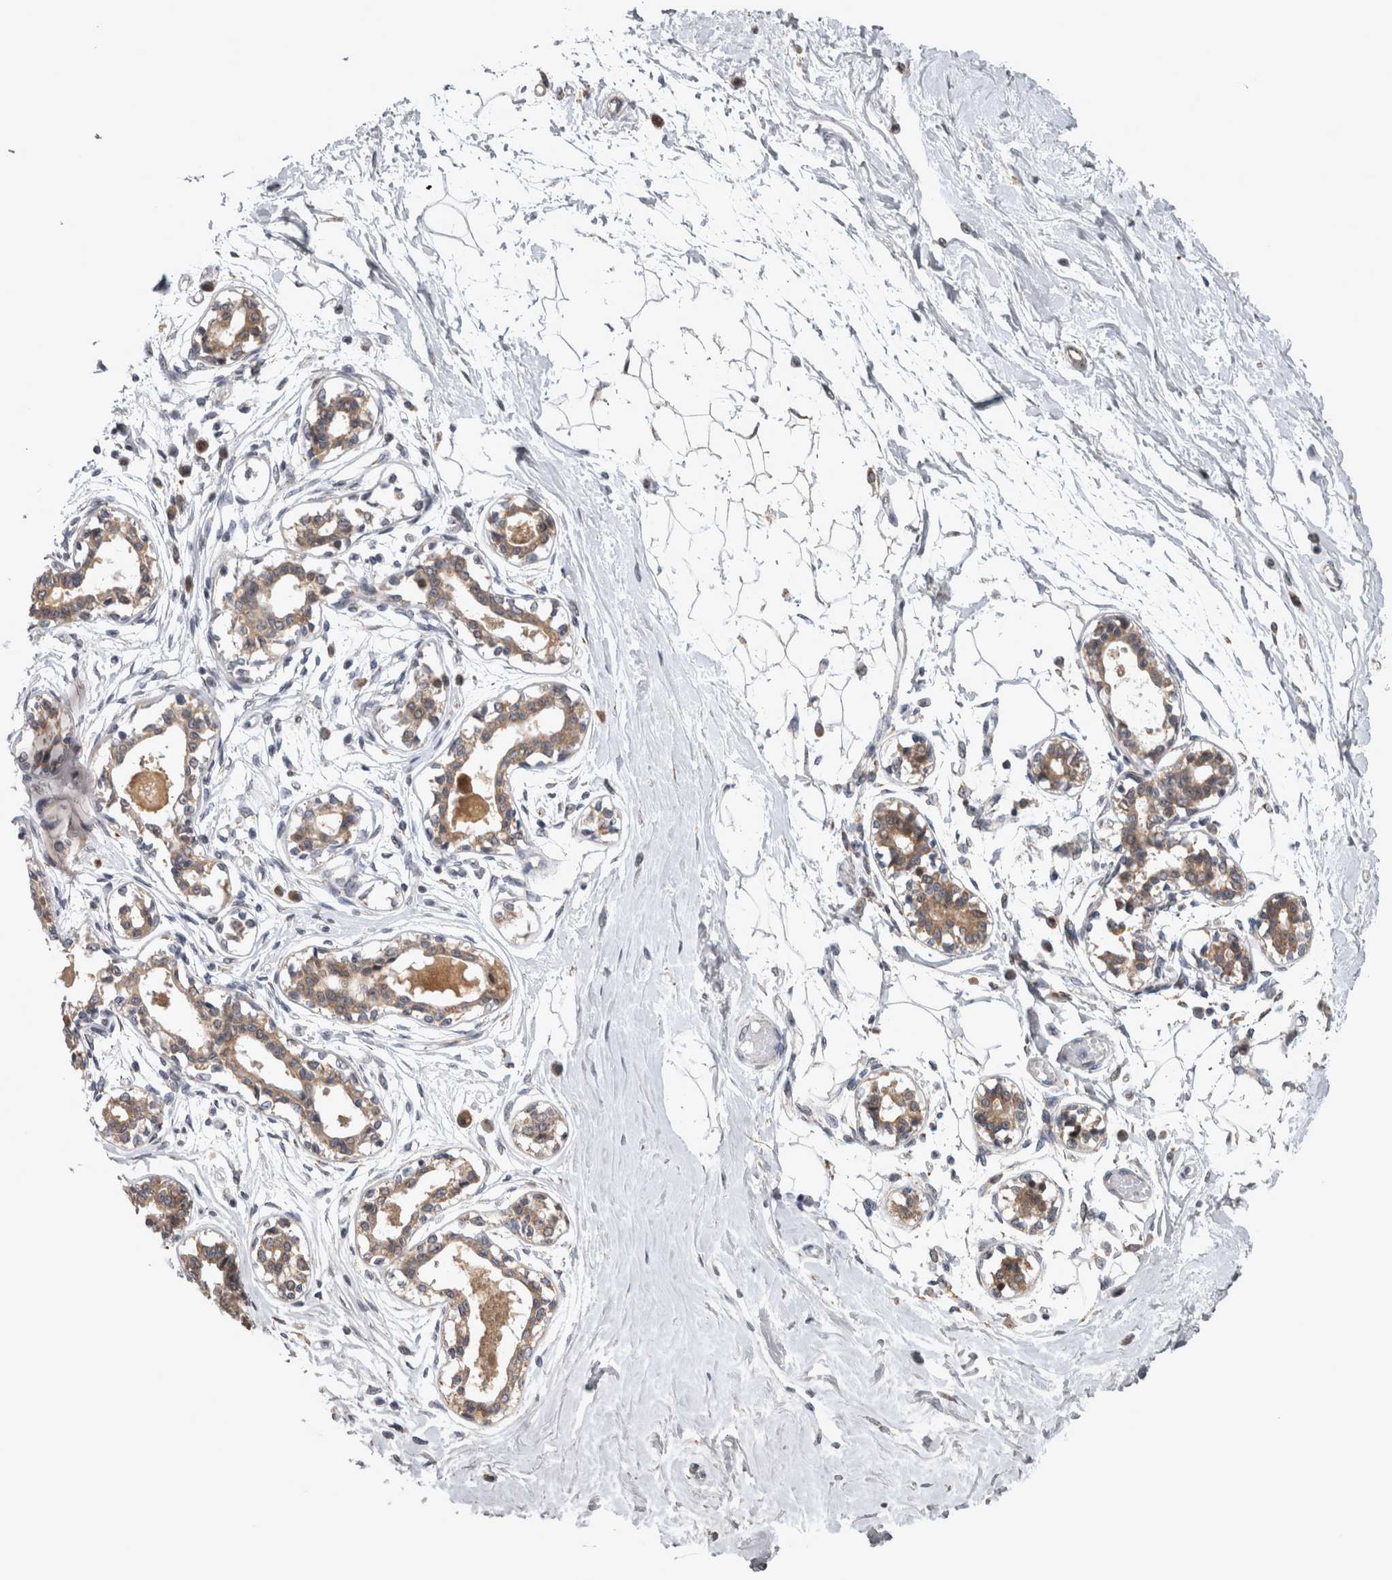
{"staining": {"intensity": "weak", "quantity": ">75%", "location": "cytoplasmic/membranous"}, "tissue": "breast", "cell_type": "Adipocytes", "image_type": "normal", "snomed": [{"axis": "morphology", "description": "Normal tissue, NOS"}, {"axis": "topography", "description": "Breast"}], "caption": "Protein analysis of benign breast demonstrates weak cytoplasmic/membranous staining in approximately >75% of adipocytes. (IHC, brightfield microscopy, high magnification).", "gene": "DBT", "patient": {"sex": "female", "age": 45}}